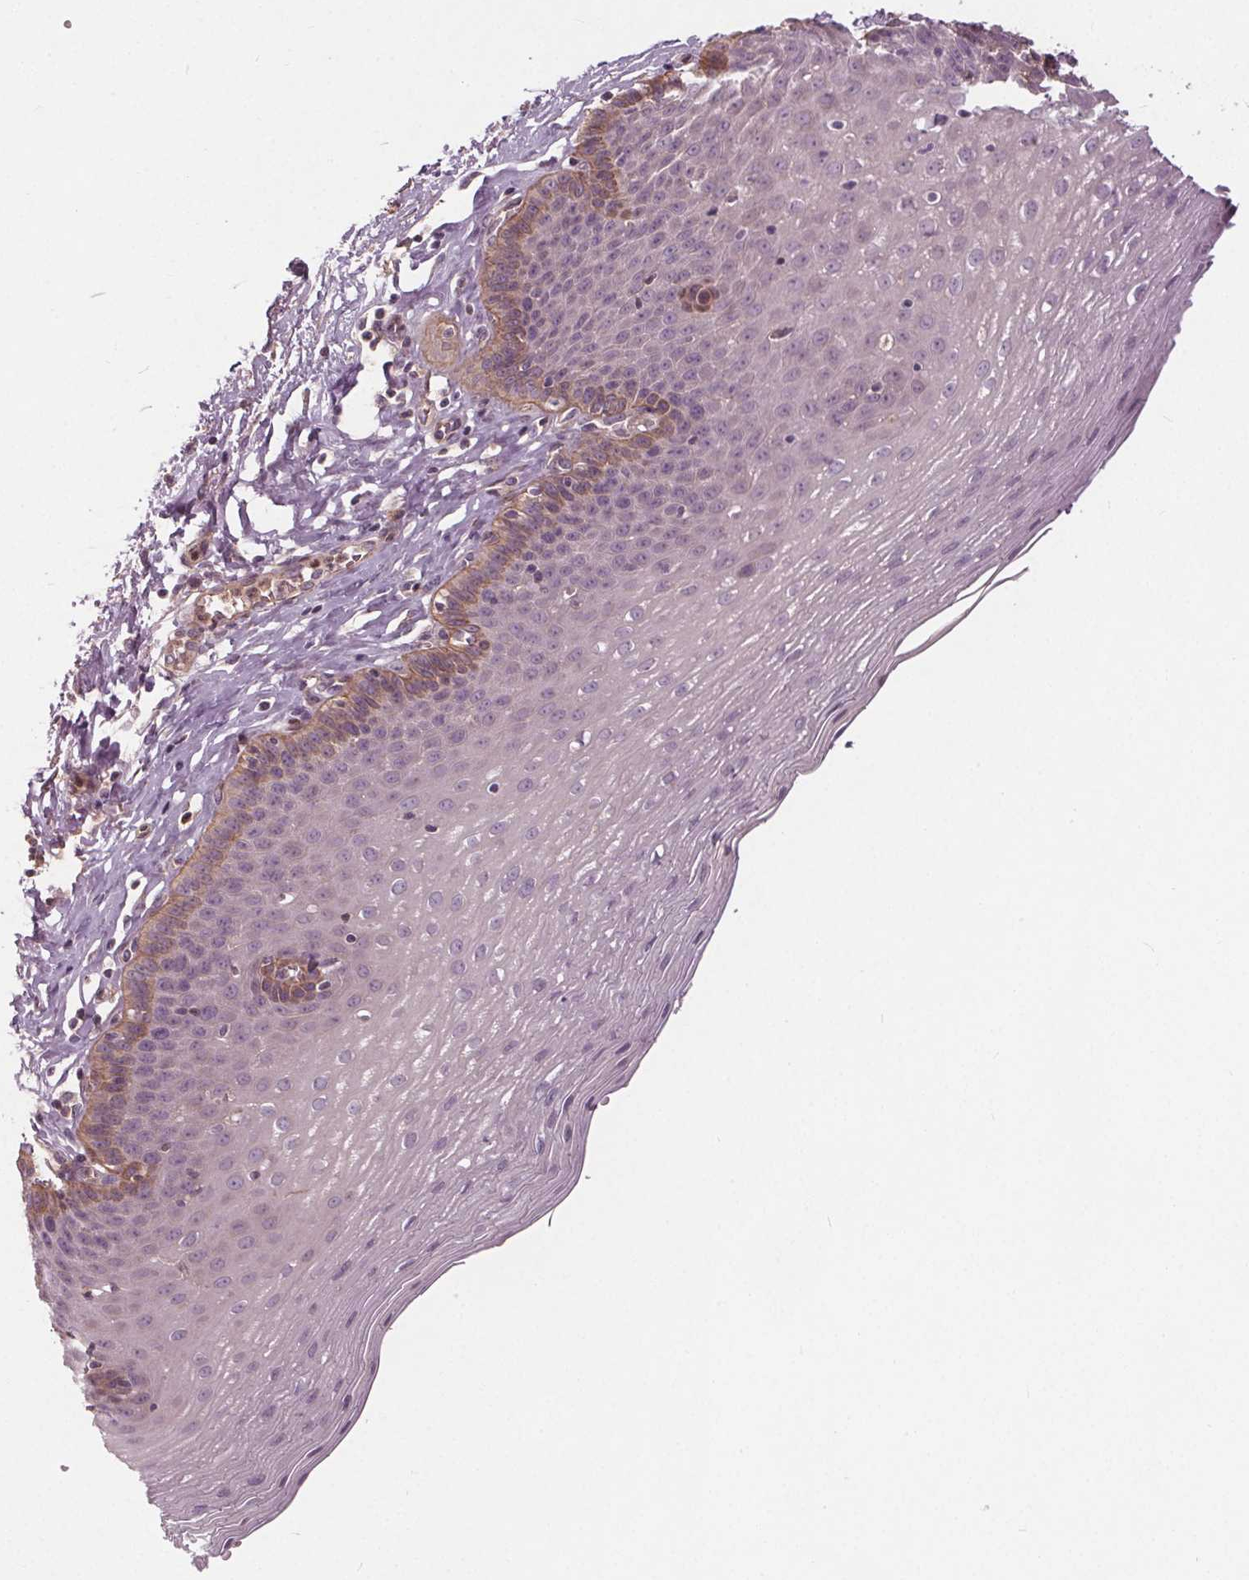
{"staining": {"intensity": "weak", "quantity": "<25%", "location": "cytoplasmic/membranous"}, "tissue": "esophagus", "cell_type": "Squamous epithelial cells", "image_type": "normal", "snomed": [{"axis": "morphology", "description": "Normal tissue, NOS"}, {"axis": "topography", "description": "Esophagus"}], "caption": "The immunohistochemistry micrograph has no significant expression in squamous epithelial cells of esophagus. (Stains: DAB immunohistochemistry (IHC) with hematoxylin counter stain, Microscopy: brightfield microscopy at high magnification).", "gene": "PDGFD", "patient": {"sex": "female", "age": 81}}